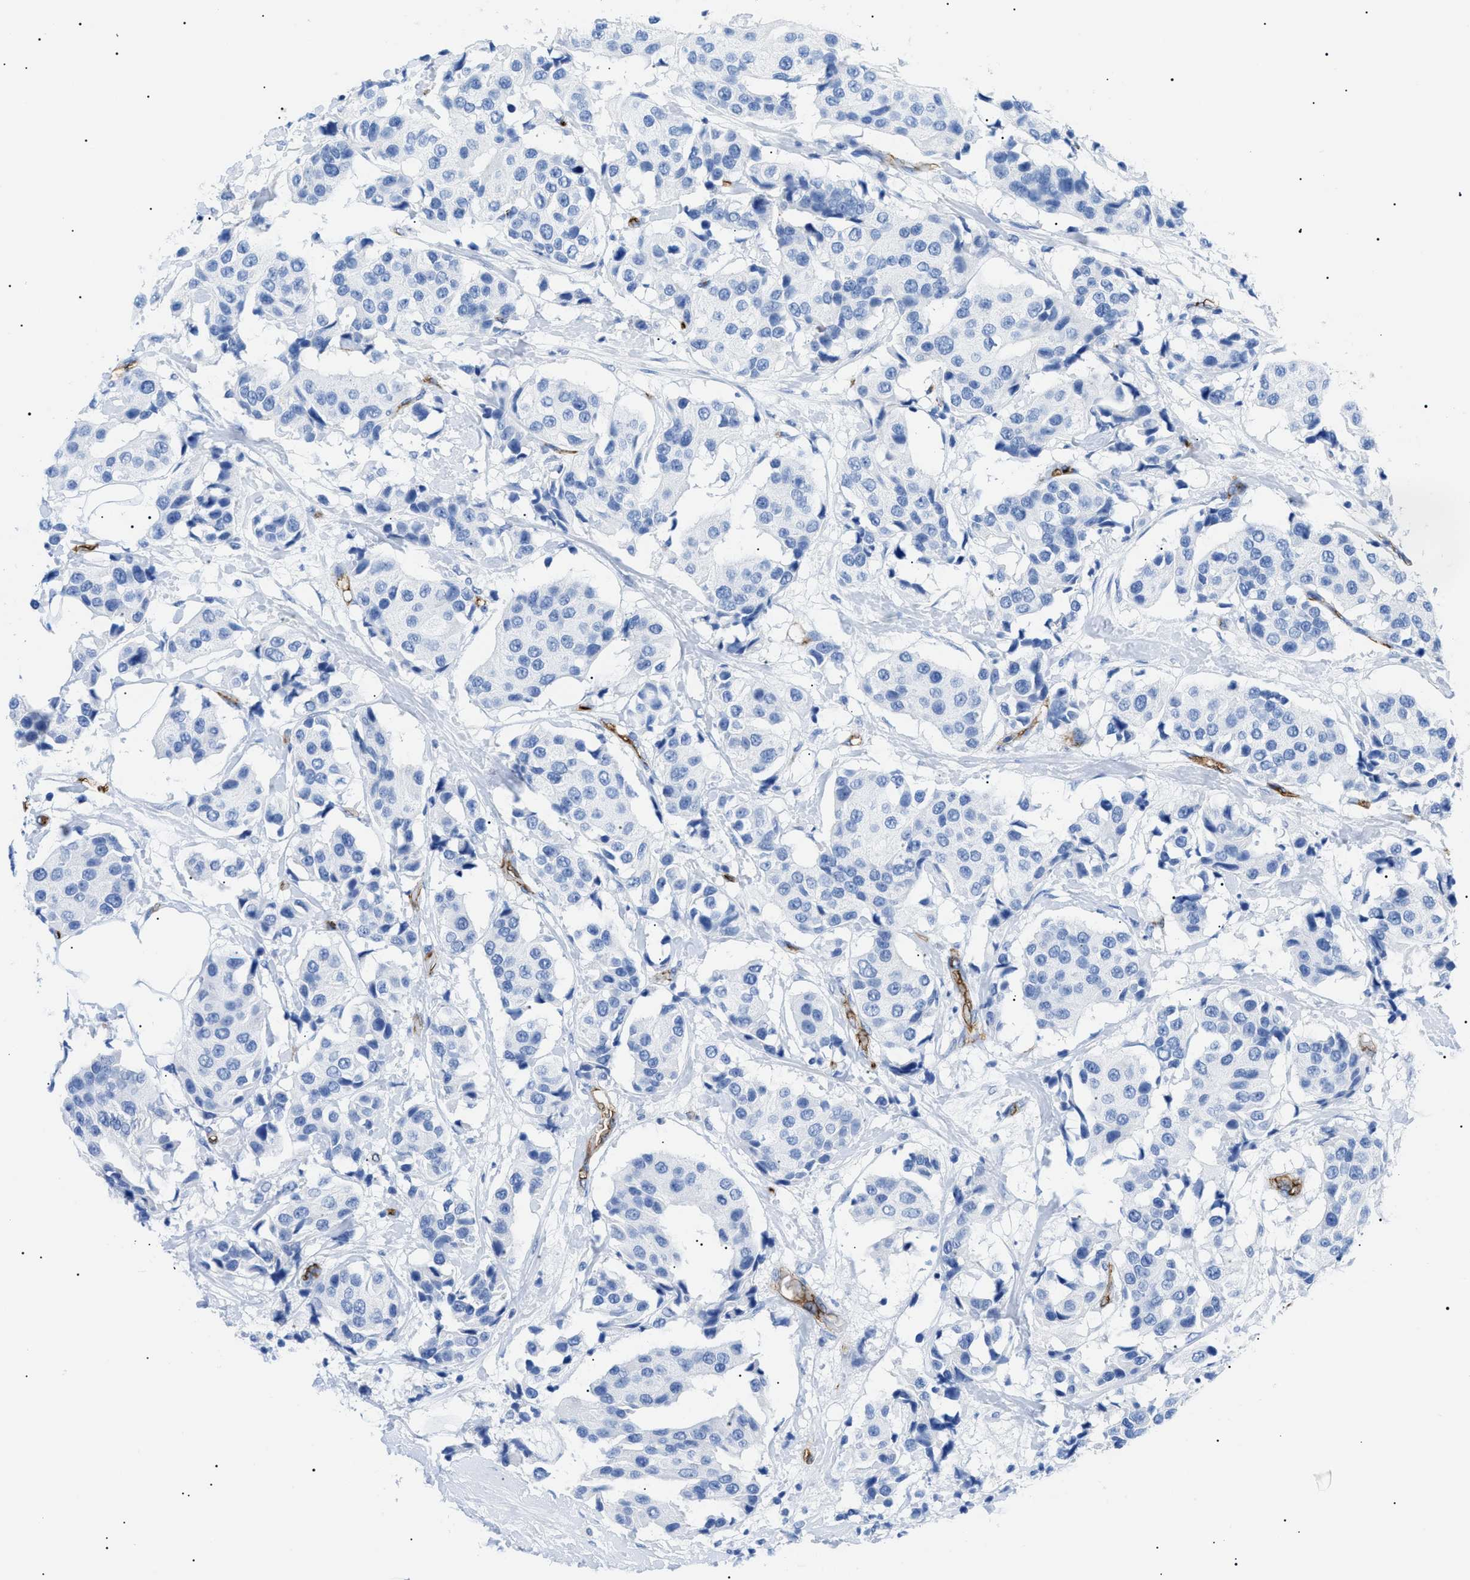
{"staining": {"intensity": "negative", "quantity": "none", "location": "none"}, "tissue": "breast cancer", "cell_type": "Tumor cells", "image_type": "cancer", "snomed": [{"axis": "morphology", "description": "Normal tissue, NOS"}, {"axis": "morphology", "description": "Duct carcinoma"}, {"axis": "topography", "description": "Breast"}], "caption": "Immunohistochemical staining of breast infiltrating ductal carcinoma shows no significant positivity in tumor cells.", "gene": "PODXL", "patient": {"sex": "female", "age": 39}}